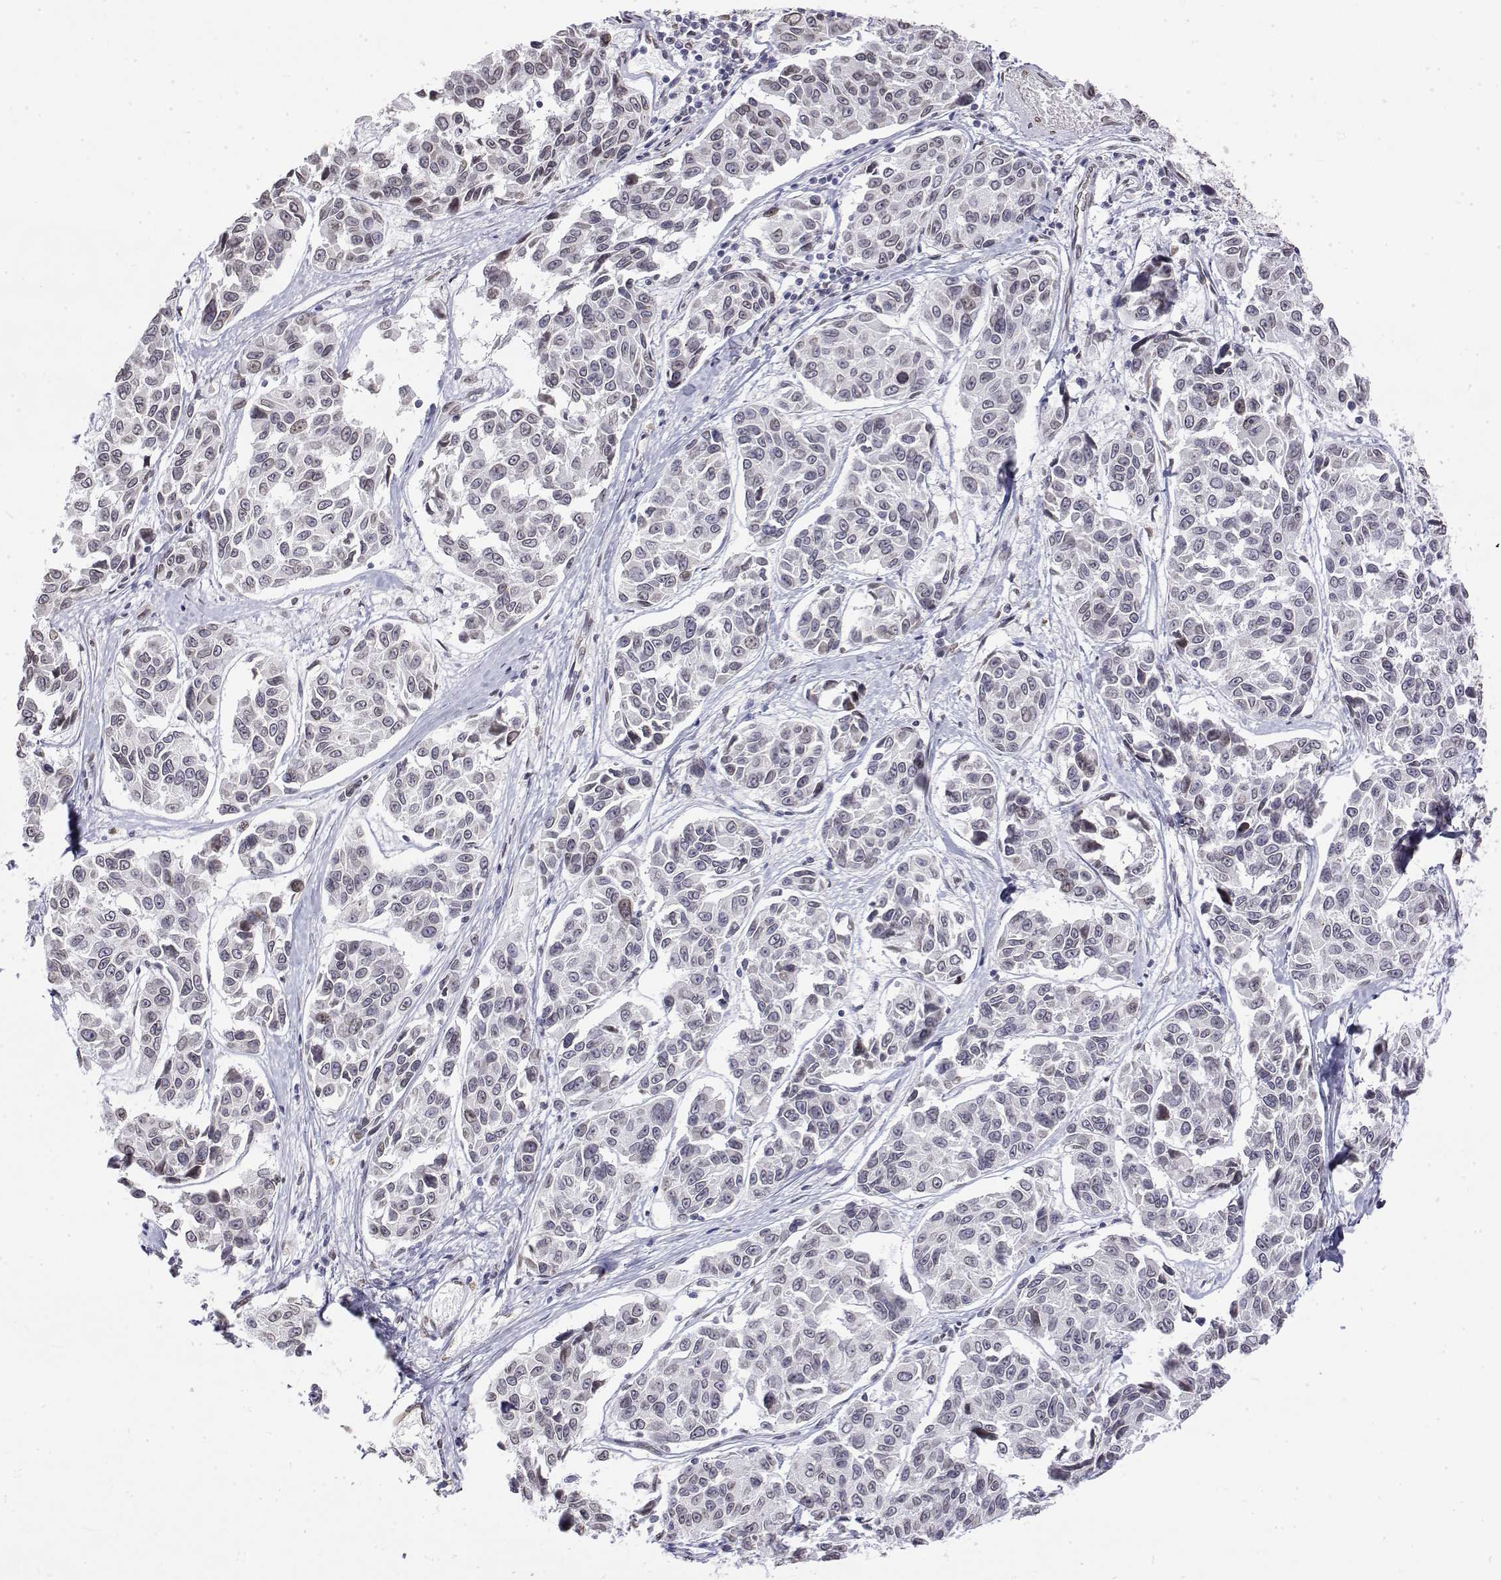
{"staining": {"intensity": "weak", "quantity": "<25%", "location": "nuclear"}, "tissue": "melanoma", "cell_type": "Tumor cells", "image_type": "cancer", "snomed": [{"axis": "morphology", "description": "Malignant melanoma, NOS"}, {"axis": "topography", "description": "Skin"}], "caption": "This is an immunohistochemistry micrograph of human malignant melanoma. There is no staining in tumor cells.", "gene": "ZNF532", "patient": {"sex": "female", "age": 66}}